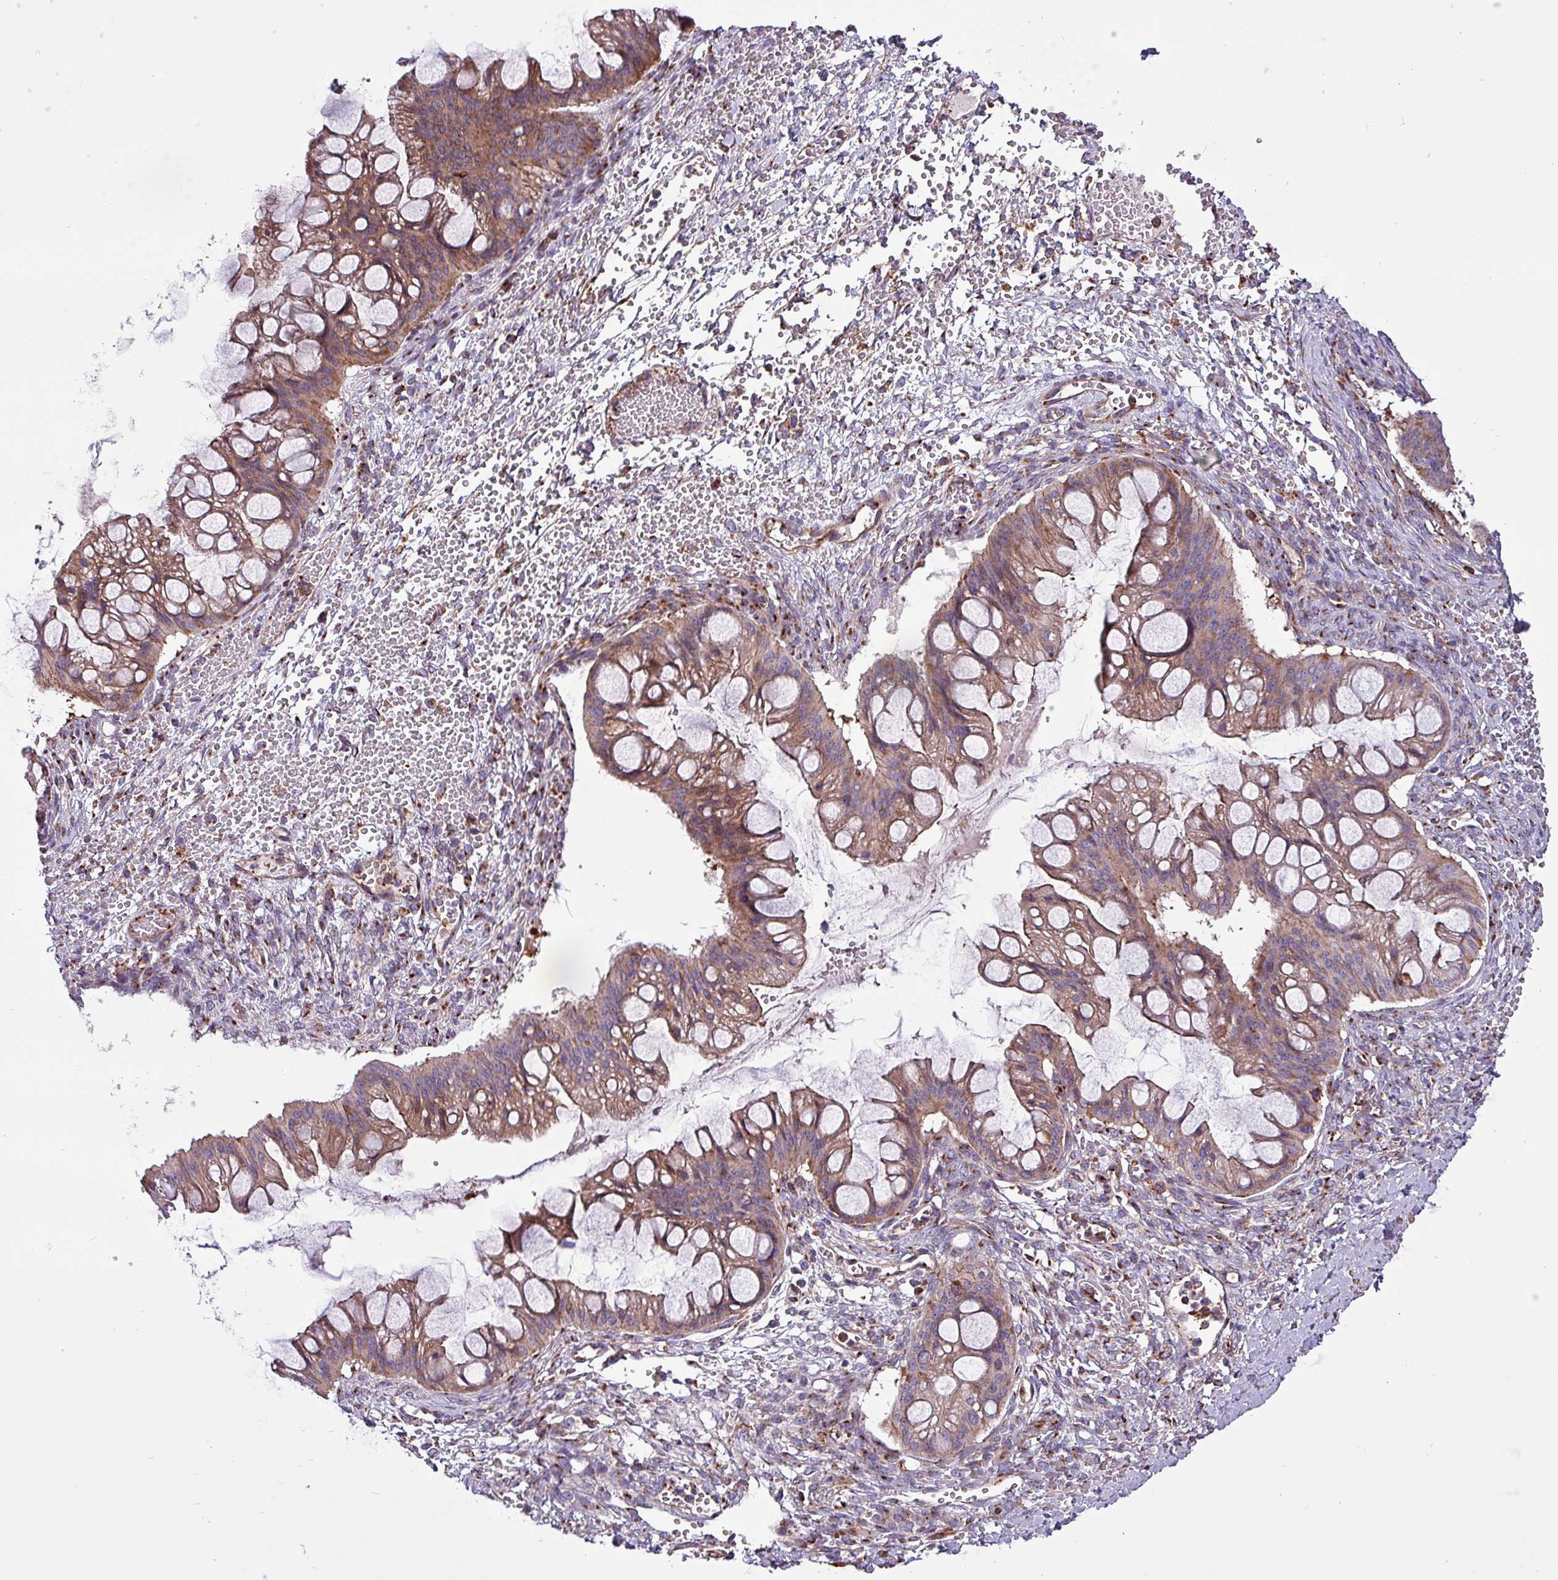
{"staining": {"intensity": "moderate", "quantity": ">75%", "location": "cytoplasmic/membranous"}, "tissue": "ovarian cancer", "cell_type": "Tumor cells", "image_type": "cancer", "snomed": [{"axis": "morphology", "description": "Cystadenocarcinoma, mucinous, NOS"}, {"axis": "topography", "description": "Ovary"}], "caption": "High-magnification brightfield microscopy of ovarian cancer stained with DAB (brown) and counterstained with hematoxylin (blue). tumor cells exhibit moderate cytoplasmic/membranous expression is present in about>75% of cells.", "gene": "VAMP4", "patient": {"sex": "female", "age": 73}}